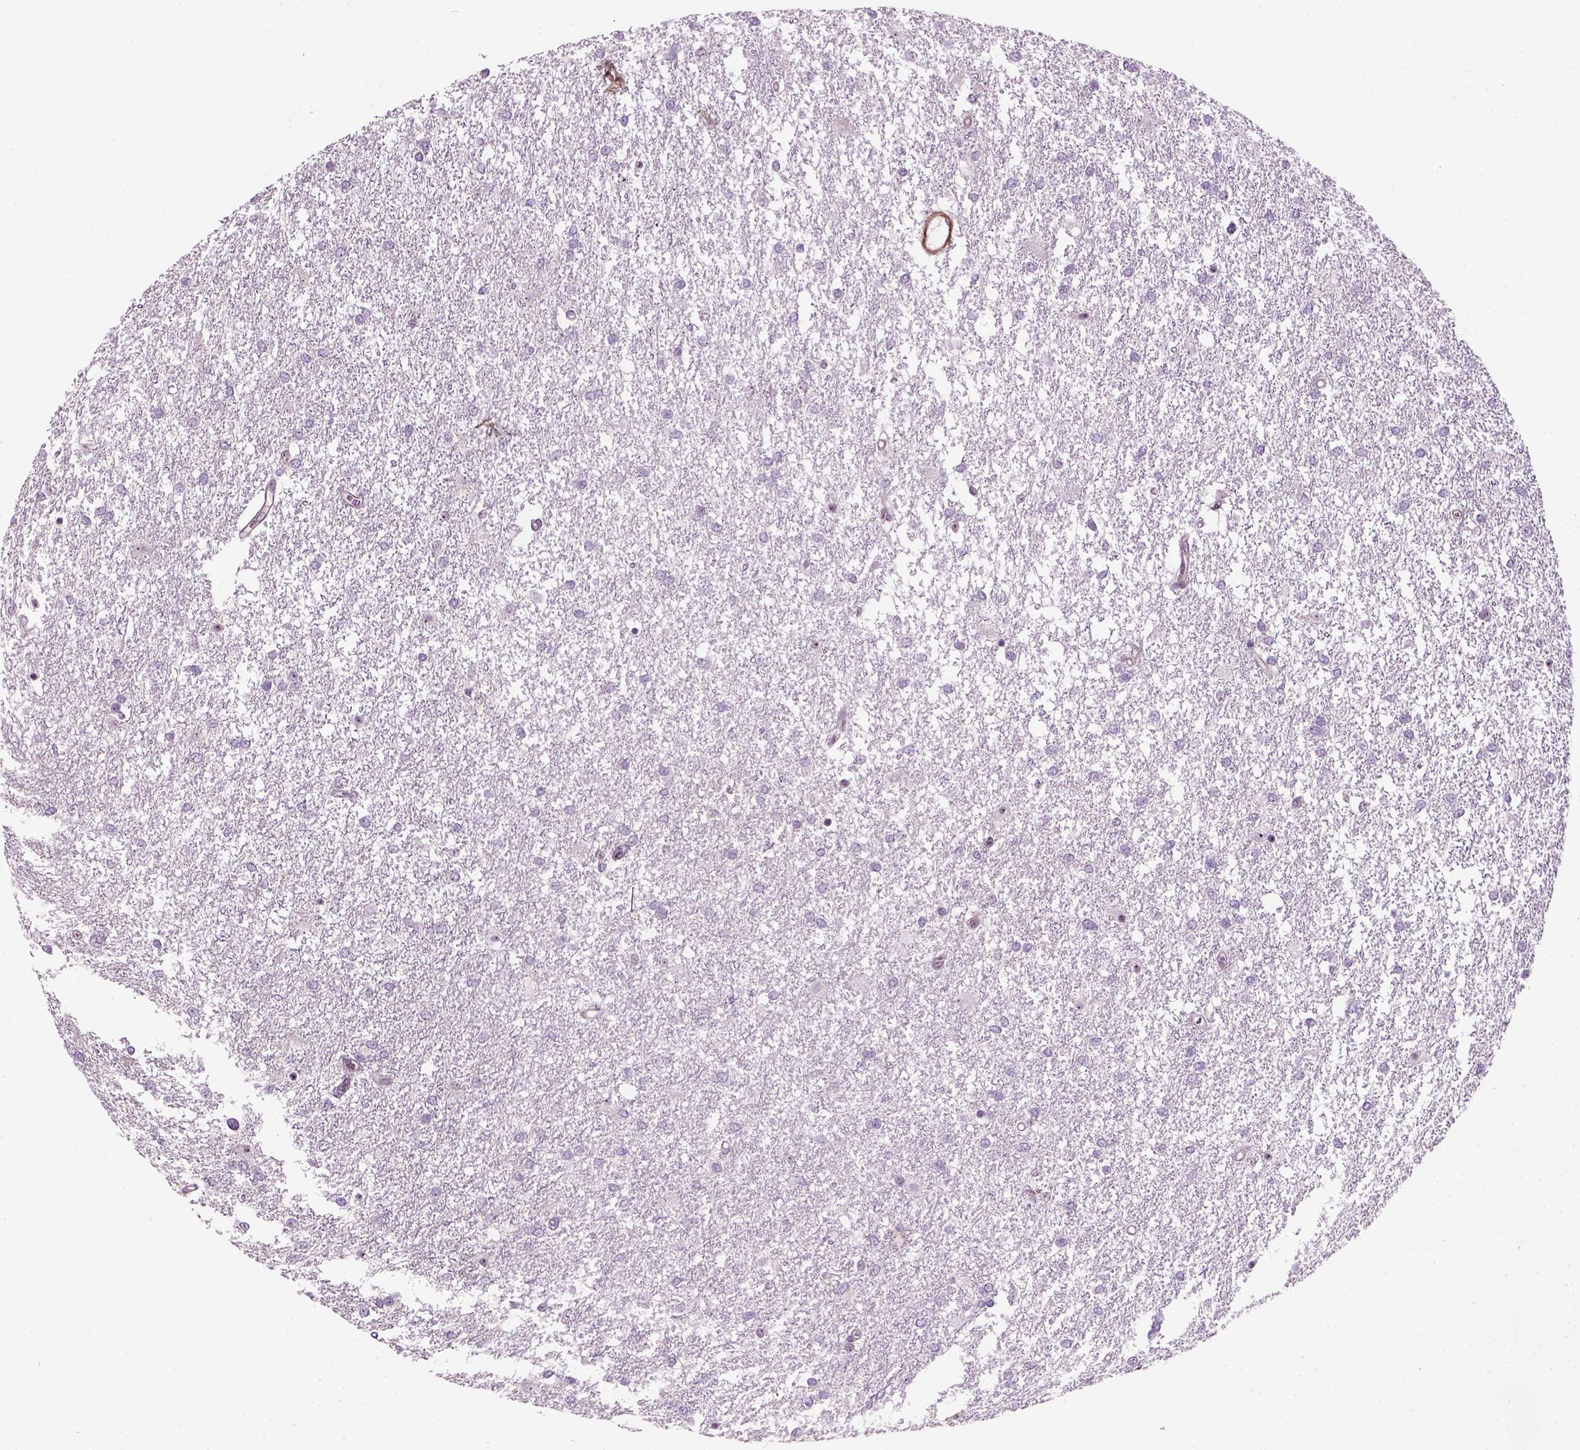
{"staining": {"intensity": "negative", "quantity": "none", "location": "none"}, "tissue": "glioma", "cell_type": "Tumor cells", "image_type": "cancer", "snomed": [{"axis": "morphology", "description": "Glioma, malignant, High grade"}, {"axis": "topography", "description": "Brain"}], "caption": "Tumor cells show no significant staining in glioma.", "gene": "RRS1", "patient": {"sex": "female", "age": 61}}